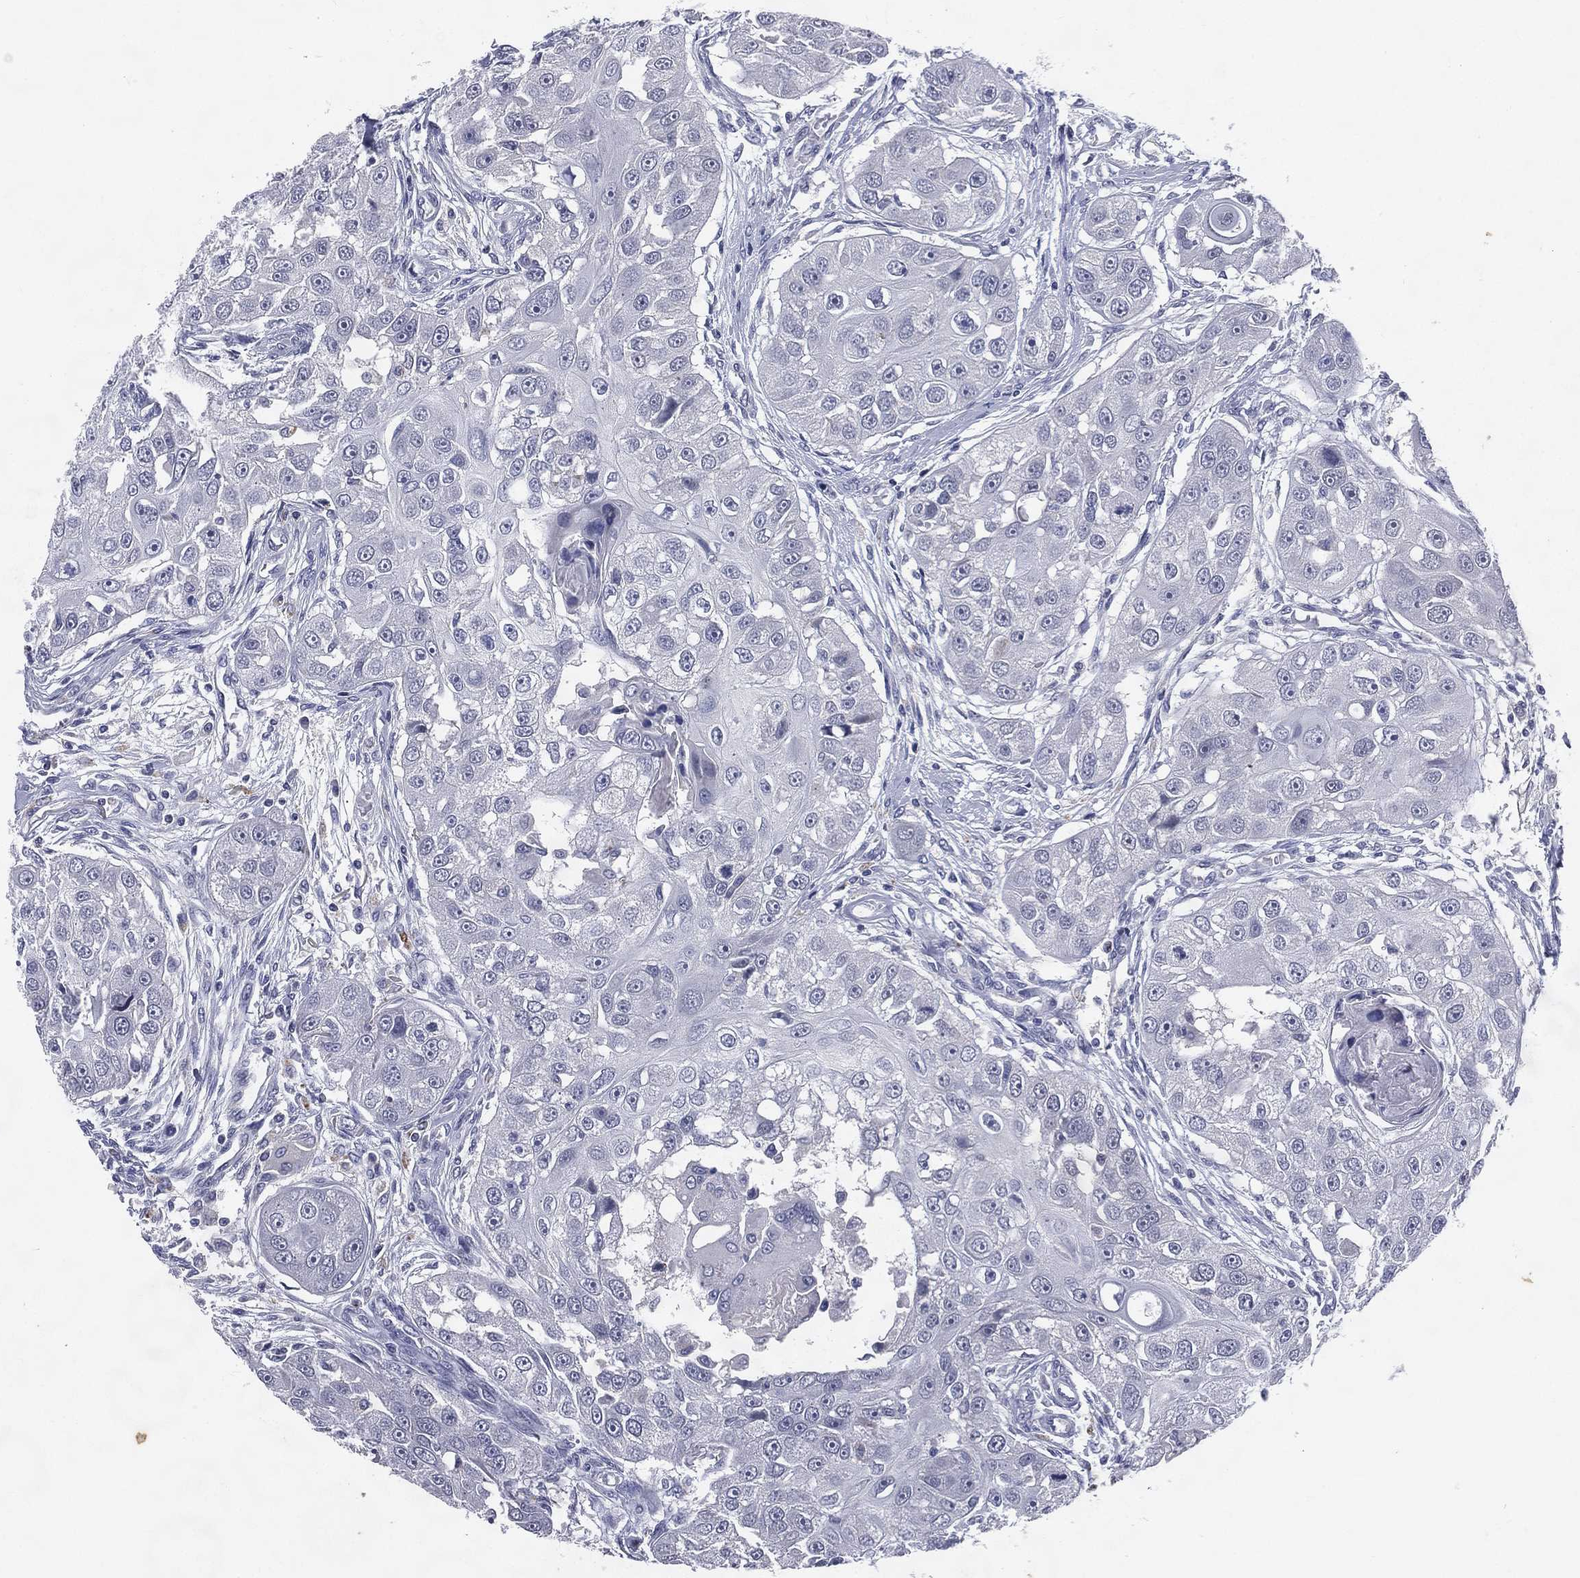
{"staining": {"intensity": "negative", "quantity": "none", "location": "none"}, "tissue": "head and neck cancer", "cell_type": "Tumor cells", "image_type": "cancer", "snomed": [{"axis": "morphology", "description": "Squamous cell carcinoma, NOS"}, {"axis": "topography", "description": "Head-Neck"}], "caption": "IHC of squamous cell carcinoma (head and neck) exhibits no staining in tumor cells. (Brightfield microscopy of DAB immunohistochemistry at high magnification).", "gene": "IFT27", "patient": {"sex": "male", "age": 51}}